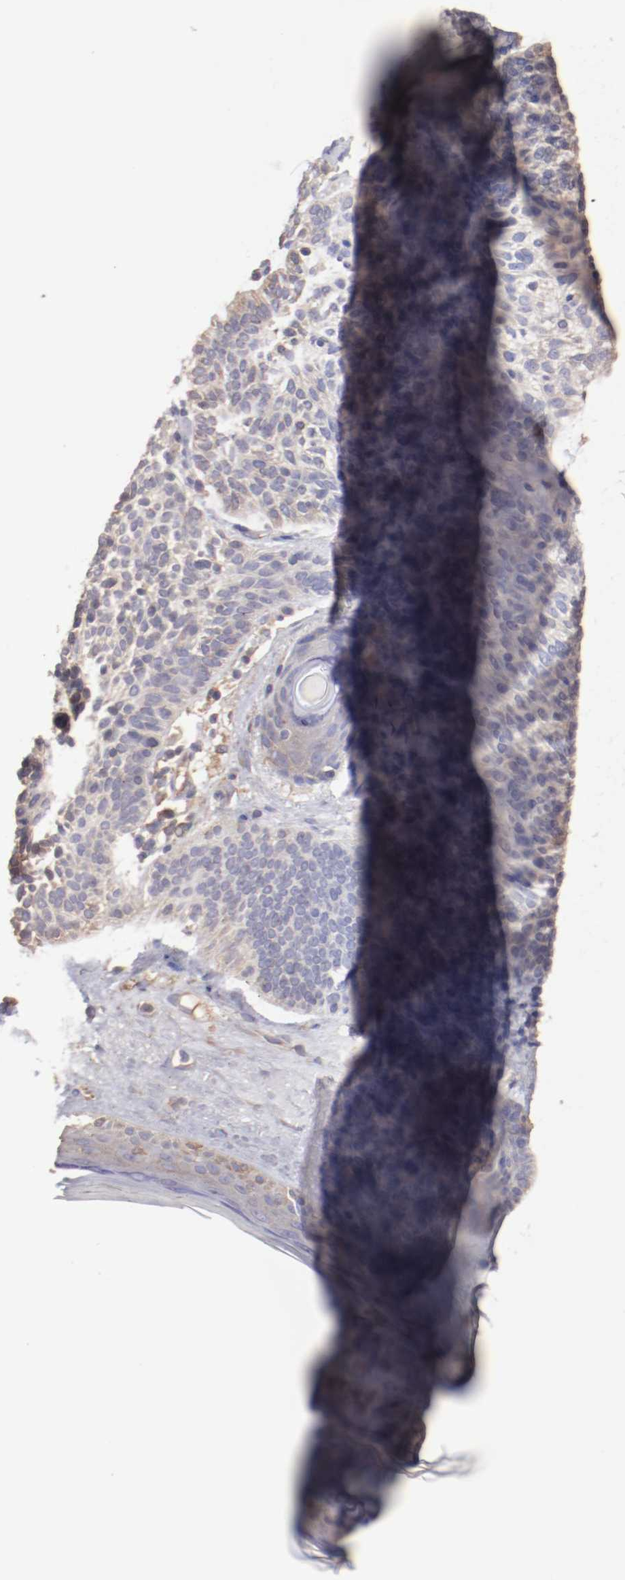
{"staining": {"intensity": "weak", "quantity": "<25%", "location": "cytoplasmic/membranous"}, "tissue": "skin cancer", "cell_type": "Tumor cells", "image_type": "cancer", "snomed": [{"axis": "morphology", "description": "Normal tissue, NOS"}, {"axis": "morphology", "description": "Basal cell carcinoma"}, {"axis": "topography", "description": "Skin"}], "caption": "Tumor cells show no significant protein staining in skin basal cell carcinoma. The staining was performed using DAB (3,3'-diaminobenzidine) to visualize the protein expression in brown, while the nuclei were stained in blue with hematoxylin (Magnification: 20x).", "gene": "NFKBIE", "patient": {"sex": "female", "age": 70}}